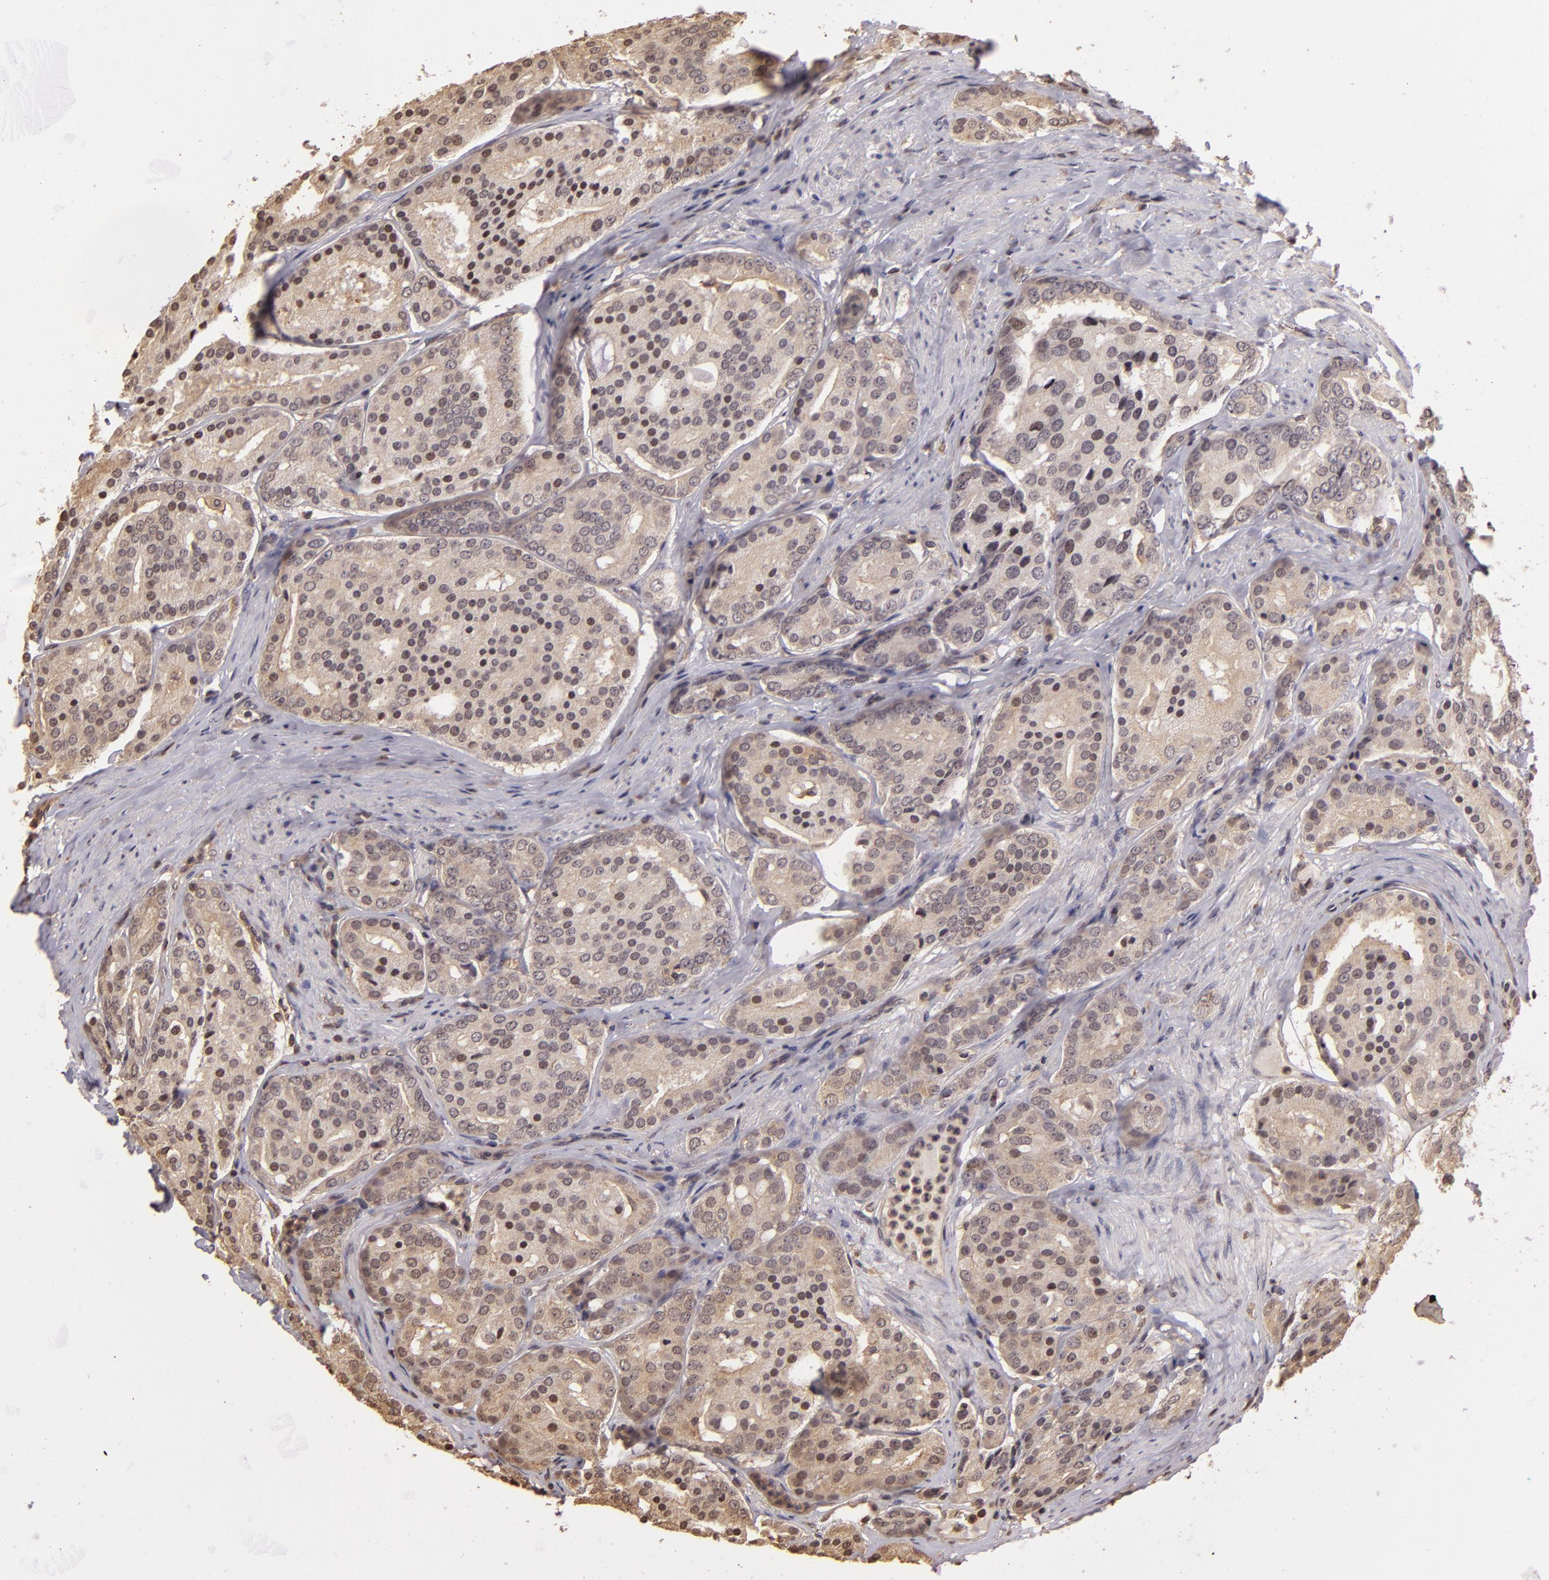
{"staining": {"intensity": "weak", "quantity": ">75%", "location": "cytoplasmic/membranous"}, "tissue": "prostate cancer", "cell_type": "Tumor cells", "image_type": "cancer", "snomed": [{"axis": "morphology", "description": "Adenocarcinoma, High grade"}, {"axis": "topography", "description": "Prostate"}], "caption": "Prostate cancer stained with immunohistochemistry shows weak cytoplasmic/membranous staining in about >75% of tumor cells.", "gene": "ARPC2", "patient": {"sex": "male", "age": 64}}